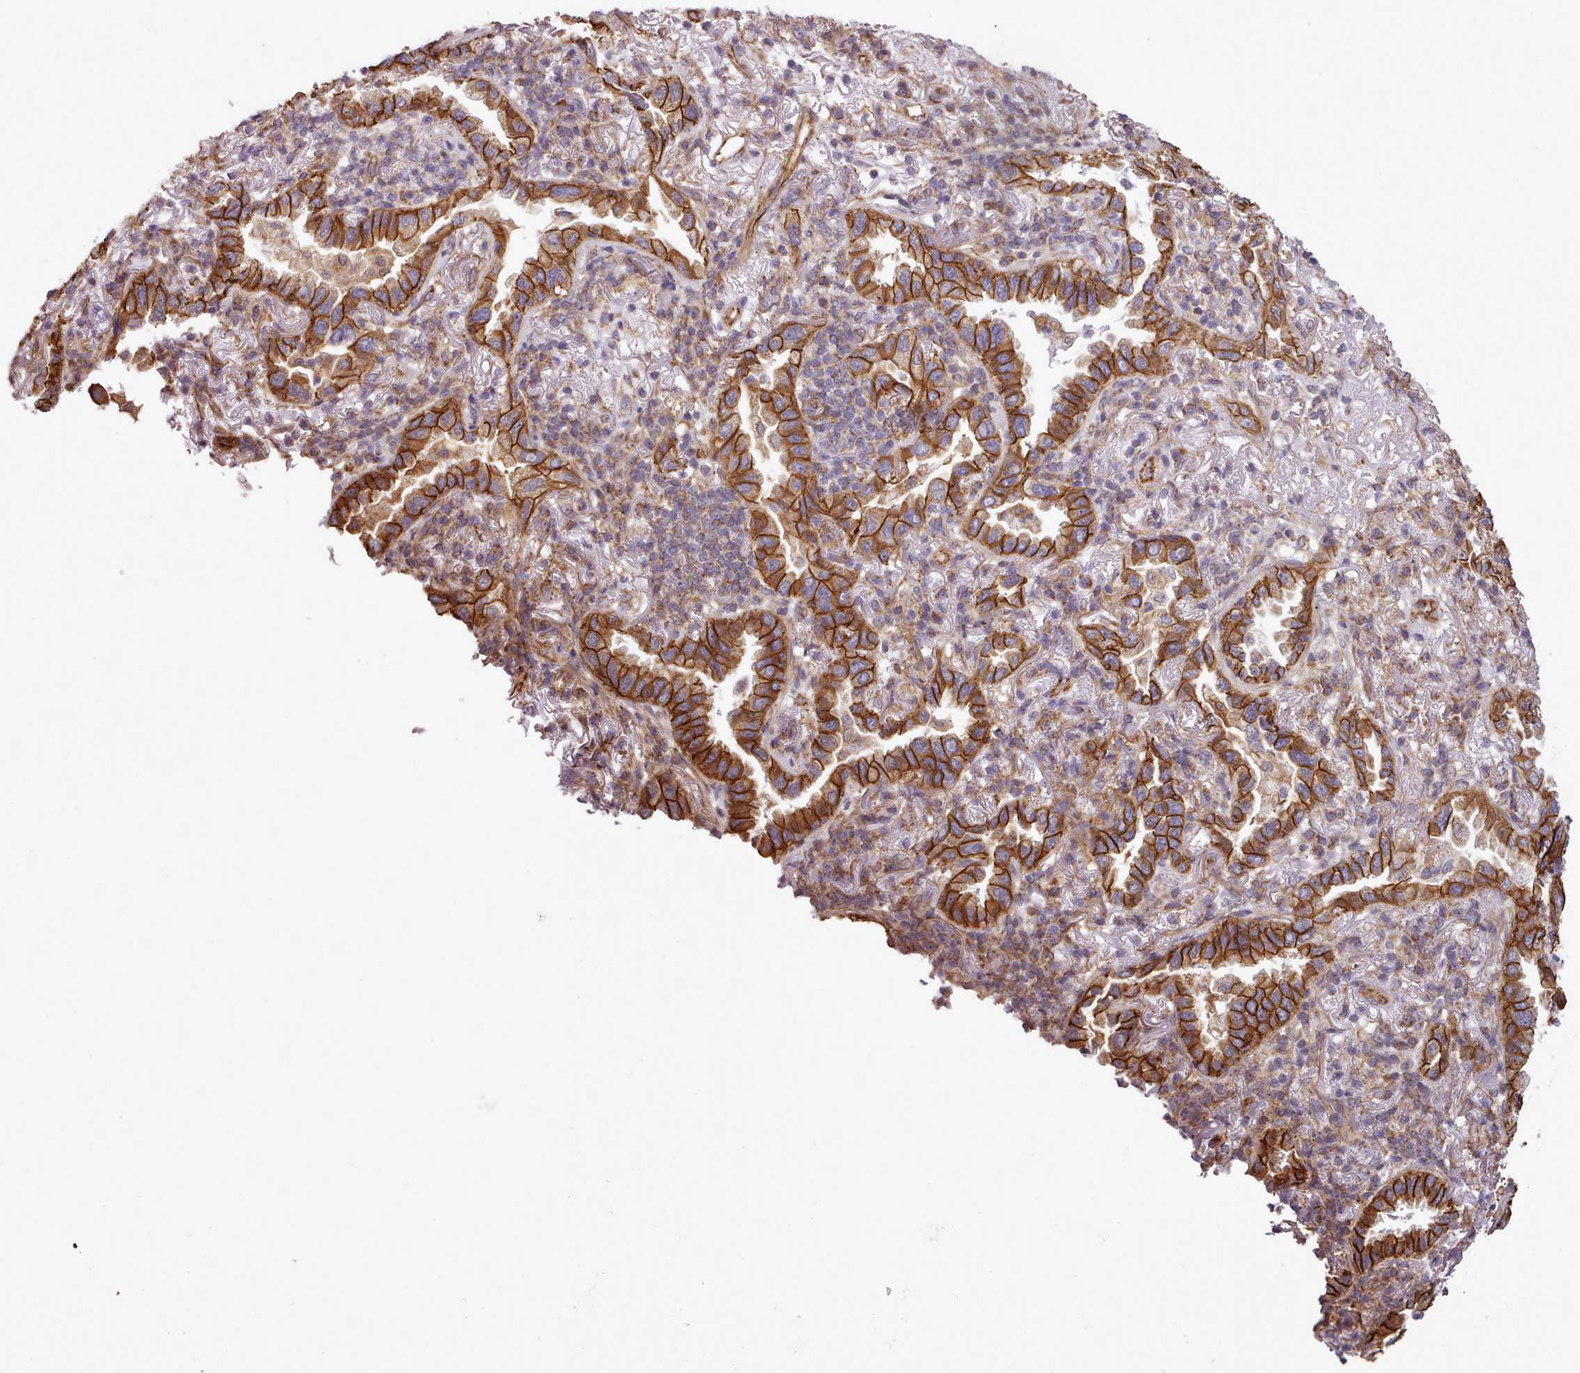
{"staining": {"intensity": "strong", "quantity": ">75%", "location": "cytoplasmic/membranous"}, "tissue": "lung cancer", "cell_type": "Tumor cells", "image_type": "cancer", "snomed": [{"axis": "morphology", "description": "Adenocarcinoma, NOS"}, {"axis": "topography", "description": "Lung"}], "caption": "The photomicrograph displays staining of adenocarcinoma (lung), revealing strong cytoplasmic/membranous protein staining (brown color) within tumor cells.", "gene": "MRPL46", "patient": {"sex": "female", "age": 69}}